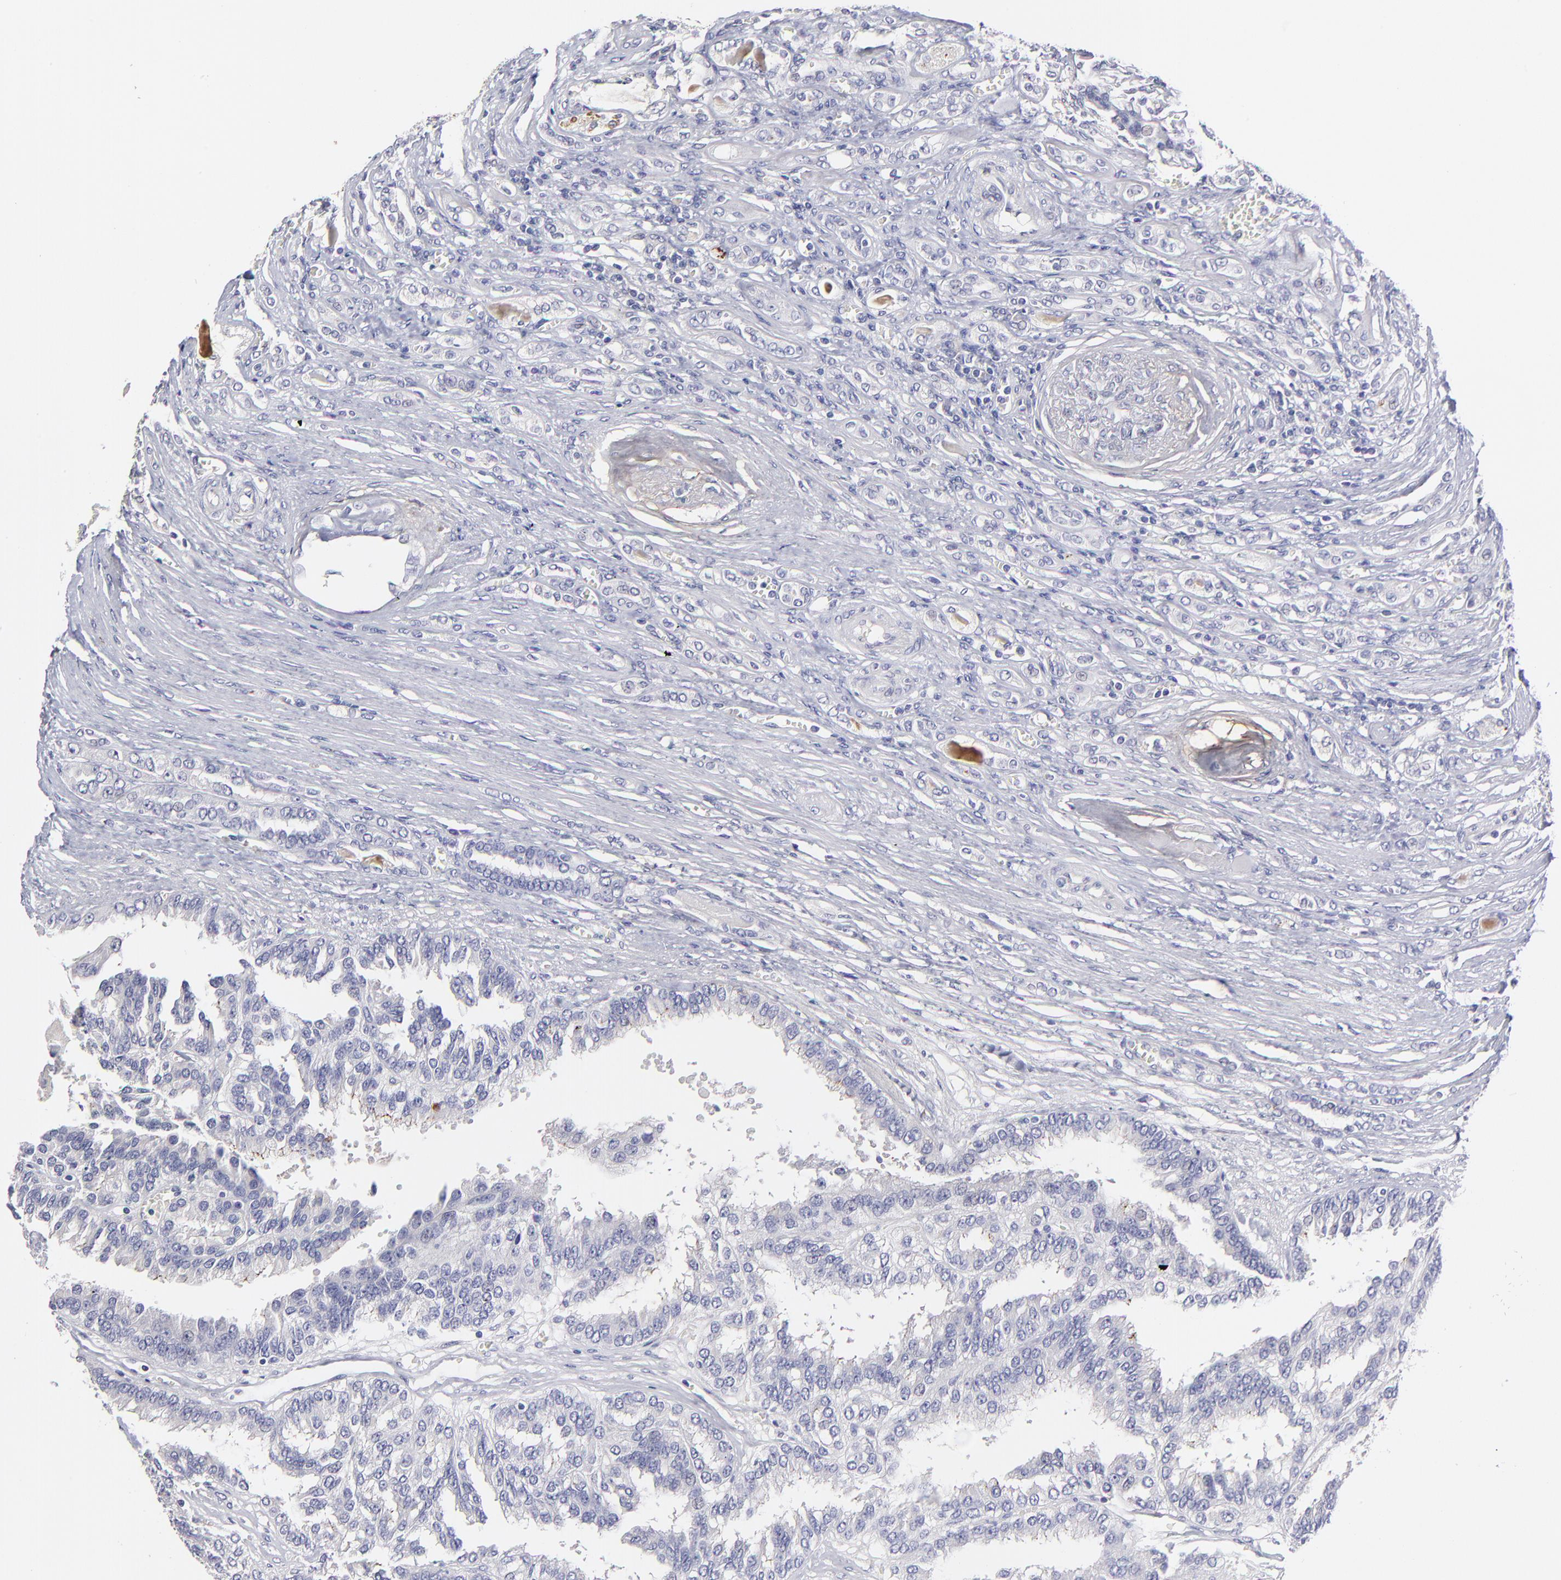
{"staining": {"intensity": "negative", "quantity": "none", "location": "none"}, "tissue": "renal cancer", "cell_type": "Tumor cells", "image_type": "cancer", "snomed": [{"axis": "morphology", "description": "Adenocarcinoma, NOS"}, {"axis": "topography", "description": "Kidney"}], "caption": "Immunohistochemistry of human adenocarcinoma (renal) displays no staining in tumor cells.", "gene": "BTG2", "patient": {"sex": "male", "age": 46}}